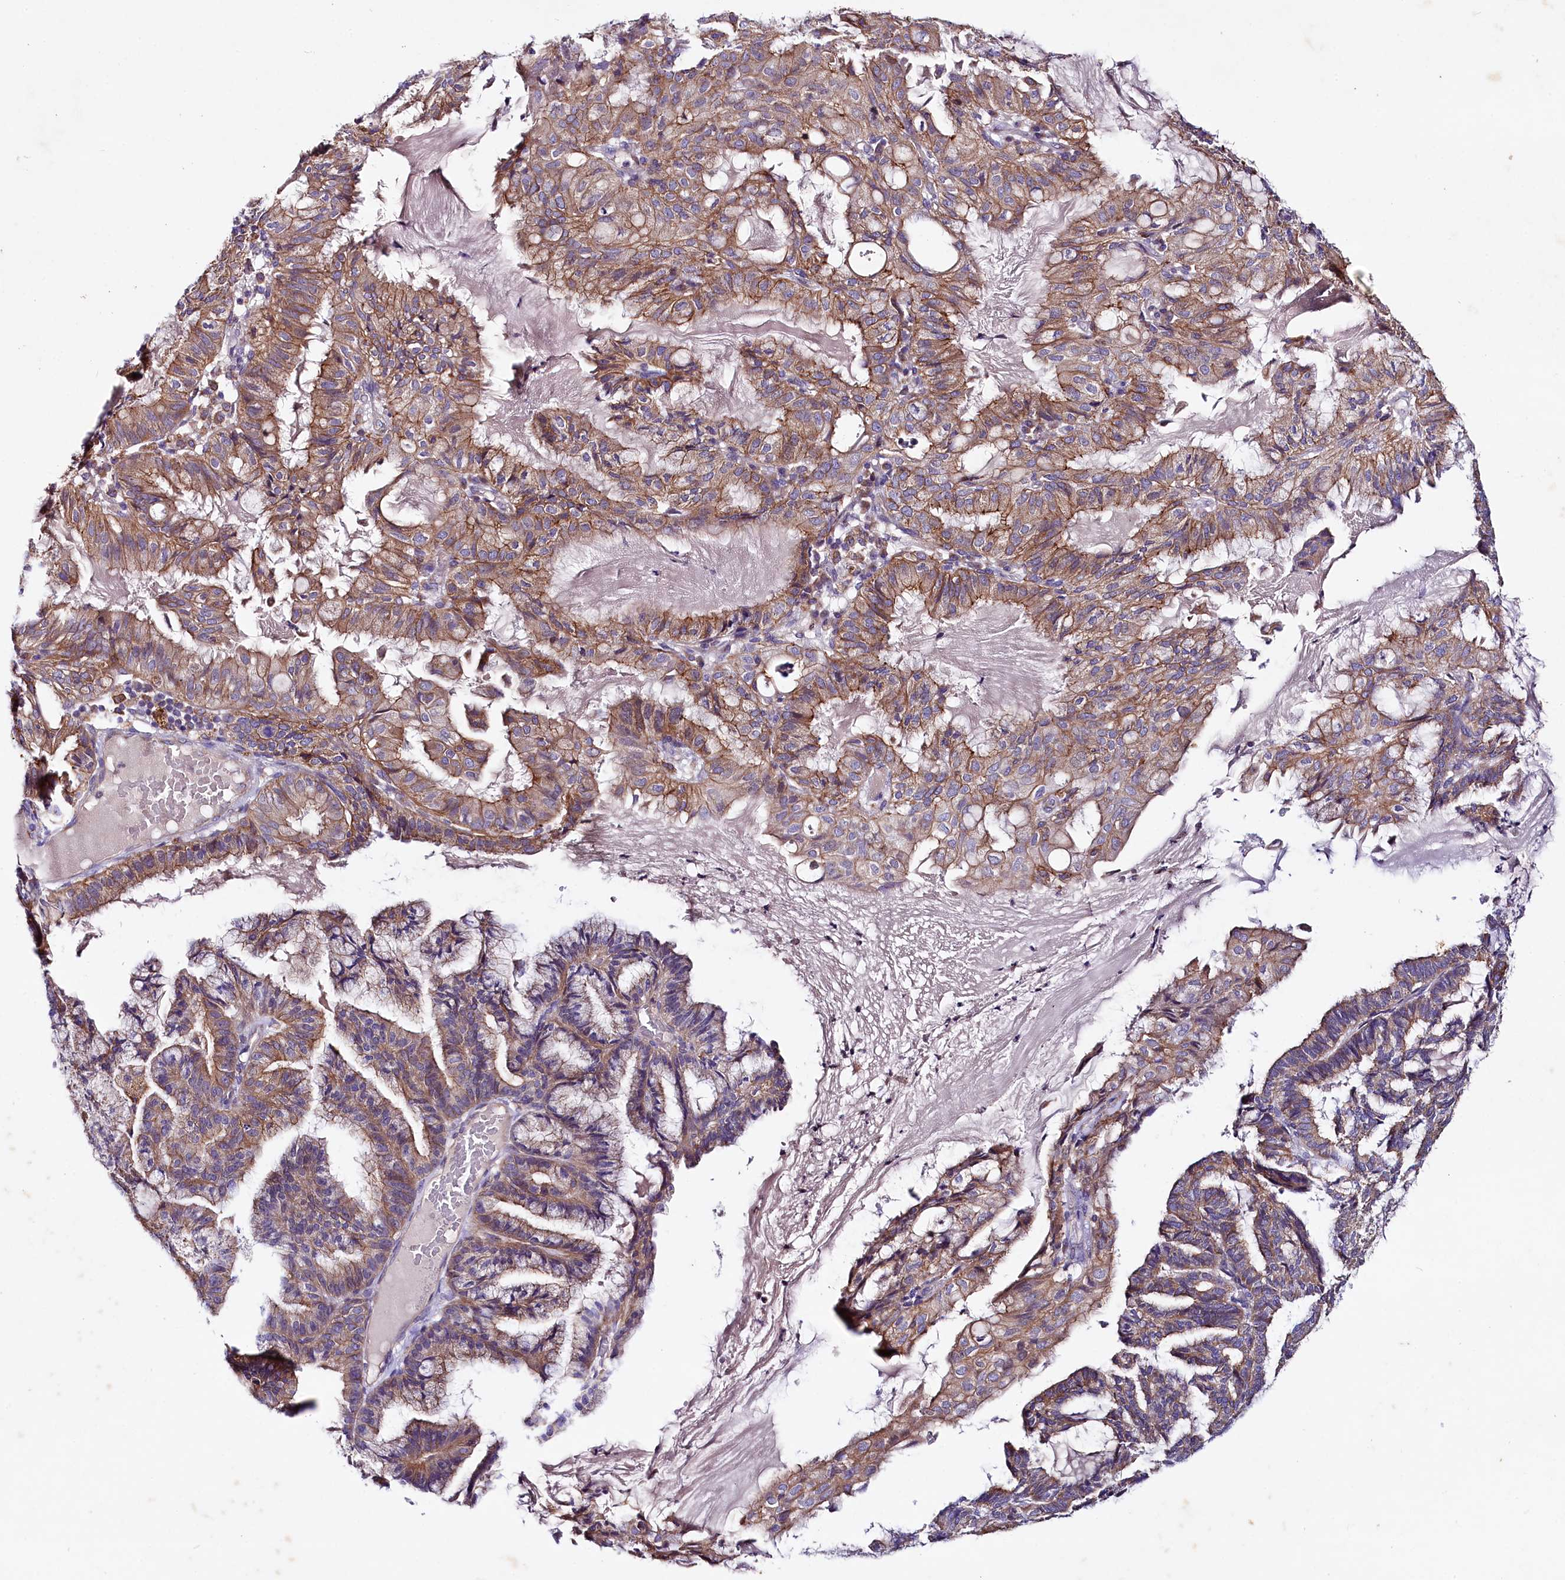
{"staining": {"intensity": "strong", "quantity": "25%-75%", "location": "cytoplasmic/membranous"}, "tissue": "endometrial cancer", "cell_type": "Tumor cells", "image_type": "cancer", "snomed": [{"axis": "morphology", "description": "Adenocarcinoma, NOS"}, {"axis": "topography", "description": "Endometrium"}], "caption": "Endometrial cancer tissue reveals strong cytoplasmic/membranous staining in approximately 25%-75% of tumor cells", "gene": "SACM1L", "patient": {"sex": "female", "age": 86}}